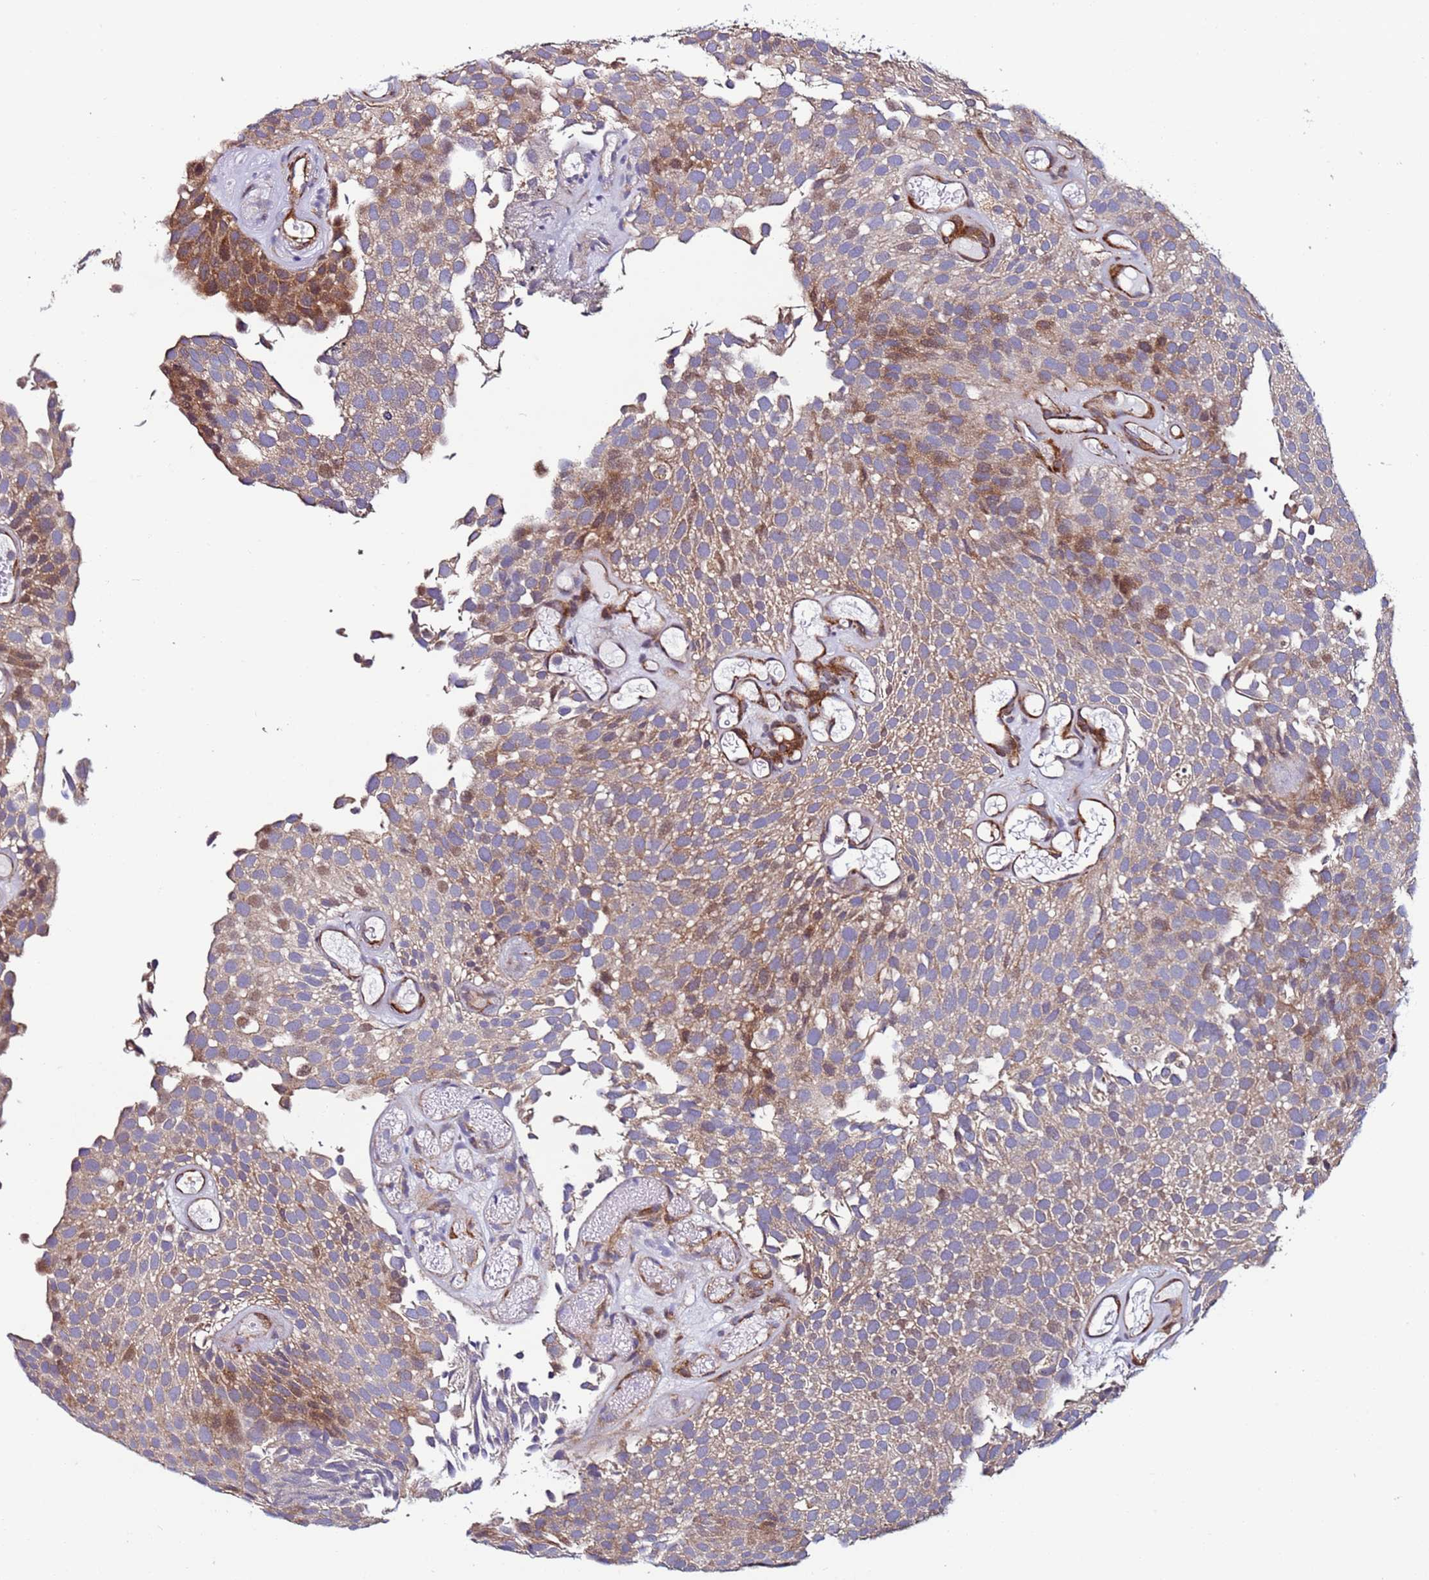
{"staining": {"intensity": "moderate", "quantity": "25%-75%", "location": "cytoplasmic/membranous"}, "tissue": "urothelial cancer", "cell_type": "Tumor cells", "image_type": "cancer", "snomed": [{"axis": "morphology", "description": "Urothelial carcinoma, Low grade"}, {"axis": "topography", "description": "Urinary bladder"}], "caption": "Urothelial carcinoma (low-grade) stained with IHC displays moderate cytoplasmic/membranous positivity in about 25%-75% of tumor cells. Immunohistochemistry stains the protein of interest in brown and the nuclei are stained blue.", "gene": "MCRIP1", "patient": {"sex": "male", "age": 89}}